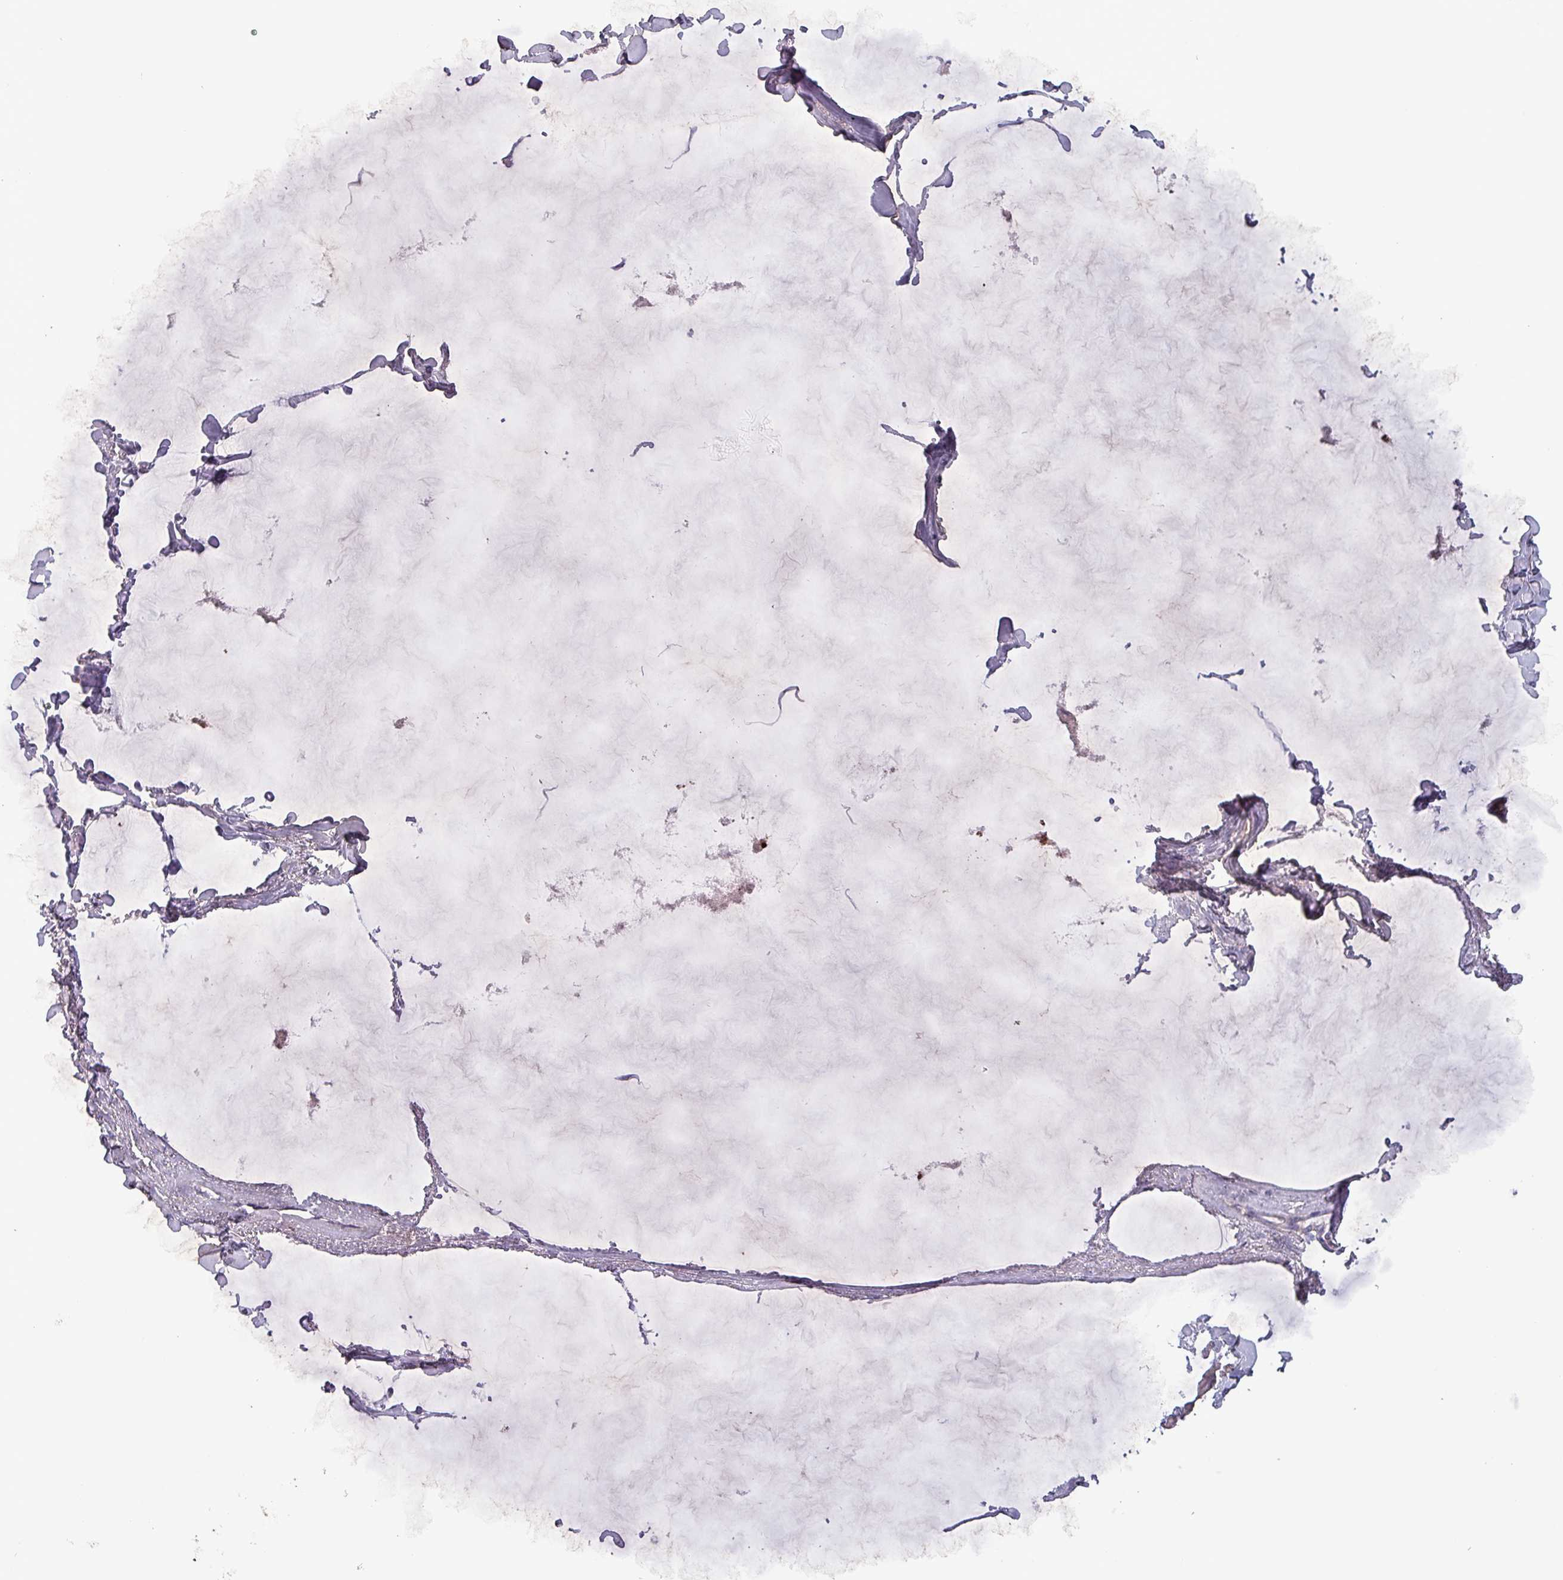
{"staining": {"intensity": "negative", "quantity": "none", "location": "none"}, "tissue": "breast cancer", "cell_type": "Tumor cells", "image_type": "cancer", "snomed": [{"axis": "morphology", "description": "Duct carcinoma"}, {"axis": "topography", "description": "Breast"}], "caption": "A histopathology image of human intraductal carcinoma (breast) is negative for staining in tumor cells.", "gene": "HSD3B7", "patient": {"sex": "female", "age": 93}}